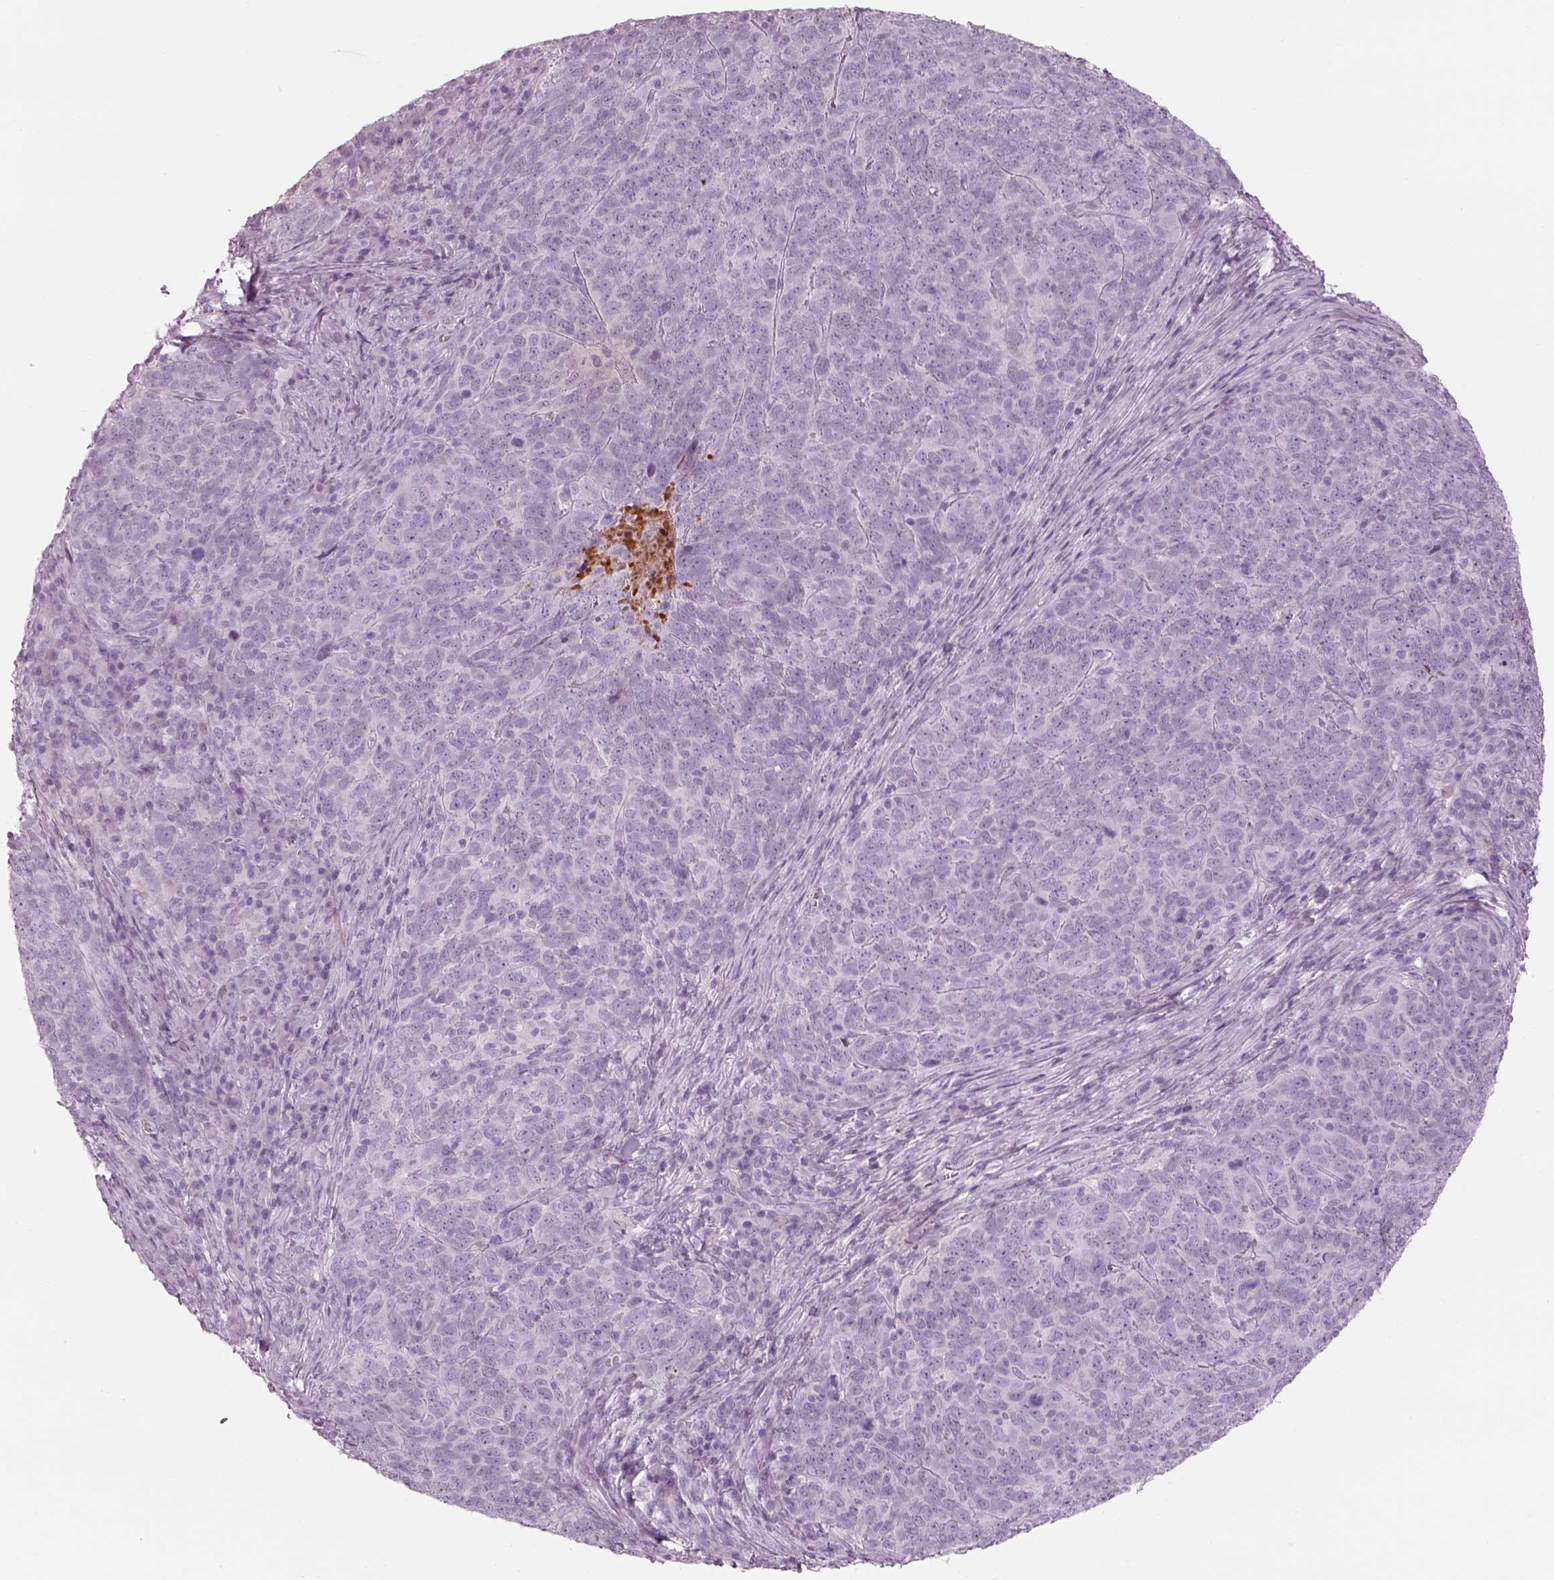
{"staining": {"intensity": "negative", "quantity": "none", "location": "none"}, "tissue": "skin cancer", "cell_type": "Tumor cells", "image_type": "cancer", "snomed": [{"axis": "morphology", "description": "Squamous cell carcinoma, NOS"}, {"axis": "topography", "description": "Skin"}, {"axis": "topography", "description": "Anal"}], "caption": "Histopathology image shows no significant protein staining in tumor cells of skin cancer. (DAB IHC visualized using brightfield microscopy, high magnification).", "gene": "PABPC1L2B", "patient": {"sex": "female", "age": 51}}